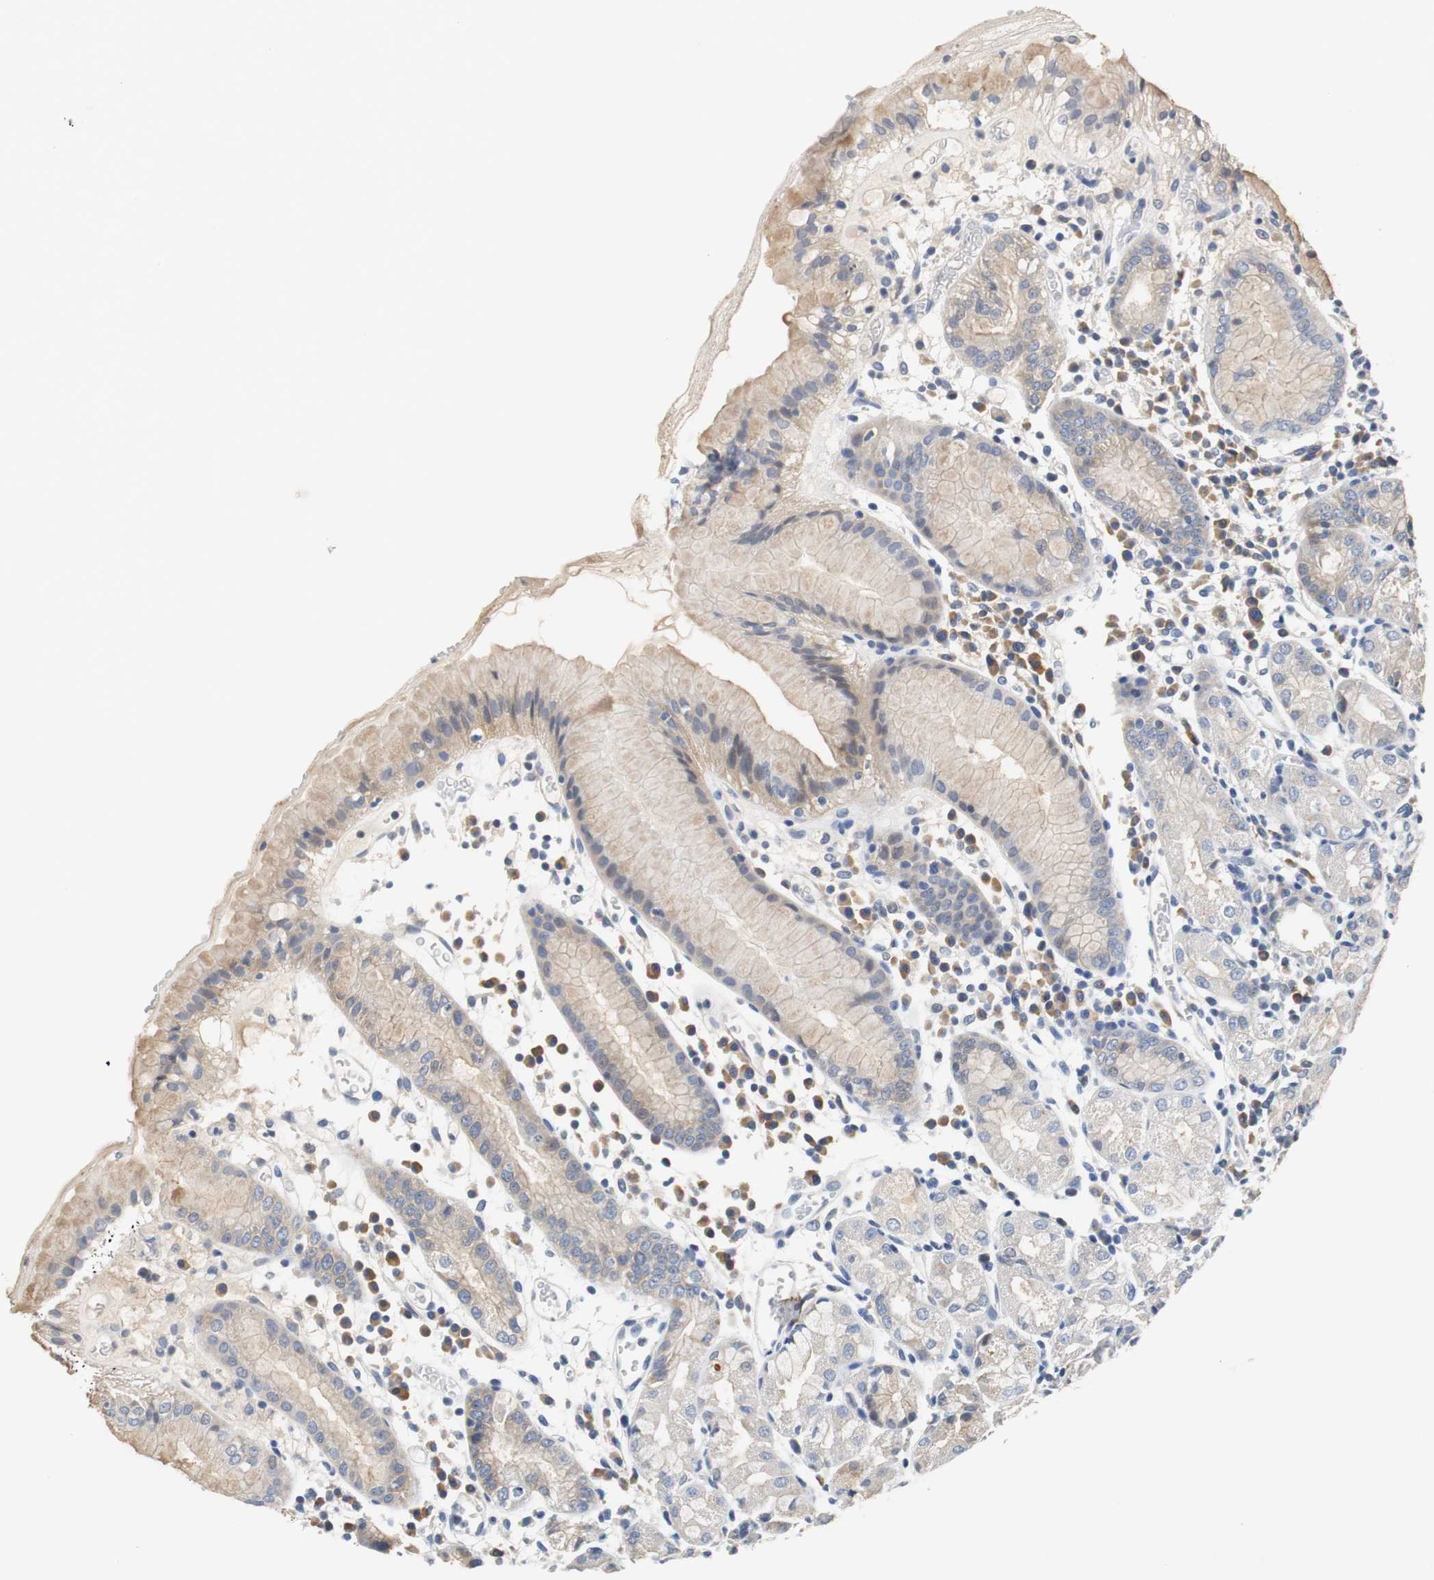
{"staining": {"intensity": "moderate", "quantity": "<25%", "location": "cytoplasmic/membranous"}, "tissue": "stomach", "cell_type": "Glandular cells", "image_type": "normal", "snomed": [{"axis": "morphology", "description": "Normal tissue, NOS"}, {"axis": "topography", "description": "Stomach"}, {"axis": "topography", "description": "Stomach, lower"}], "caption": "This histopathology image reveals immunohistochemistry staining of unremarkable human stomach, with low moderate cytoplasmic/membranous staining in approximately <25% of glandular cells.", "gene": "PCK1", "patient": {"sex": "female", "age": 75}}